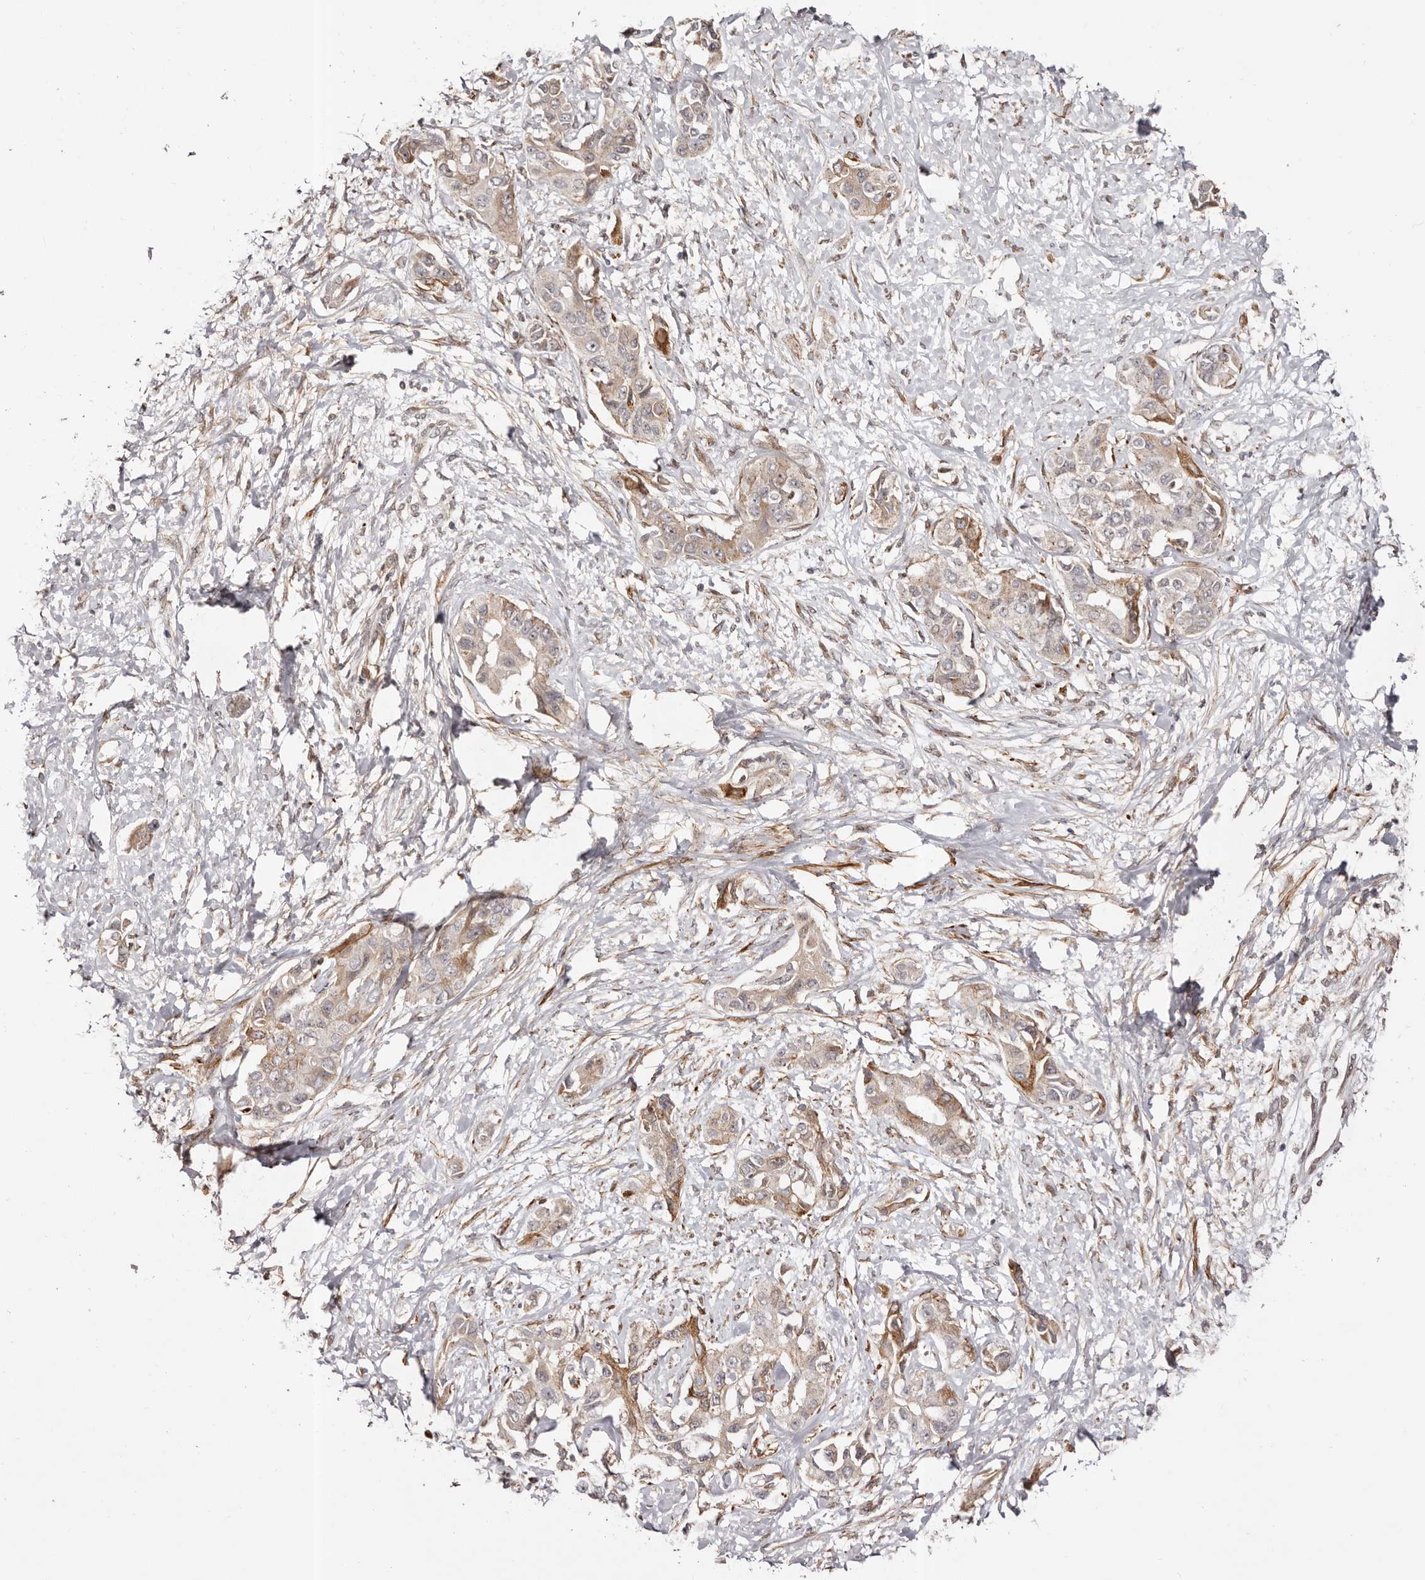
{"staining": {"intensity": "moderate", "quantity": "<25%", "location": "cytoplasmic/membranous"}, "tissue": "liver cancer", "cell_type": "Tumor cells", "image_type": "cancer", "snomed": [{"axis": "morphology", "description": "Cholangiocarcinoma"}, {"axis": "topography", "description": "Liver"}], "caption": "Protein staining of cholangiocarcinoma (liver) tissue reveals moderate cytoplasmic/membranous expression in about <25% of tumor cells.", "gene": "MICAL2", "patient": {"sex": "male", "age": 59}}